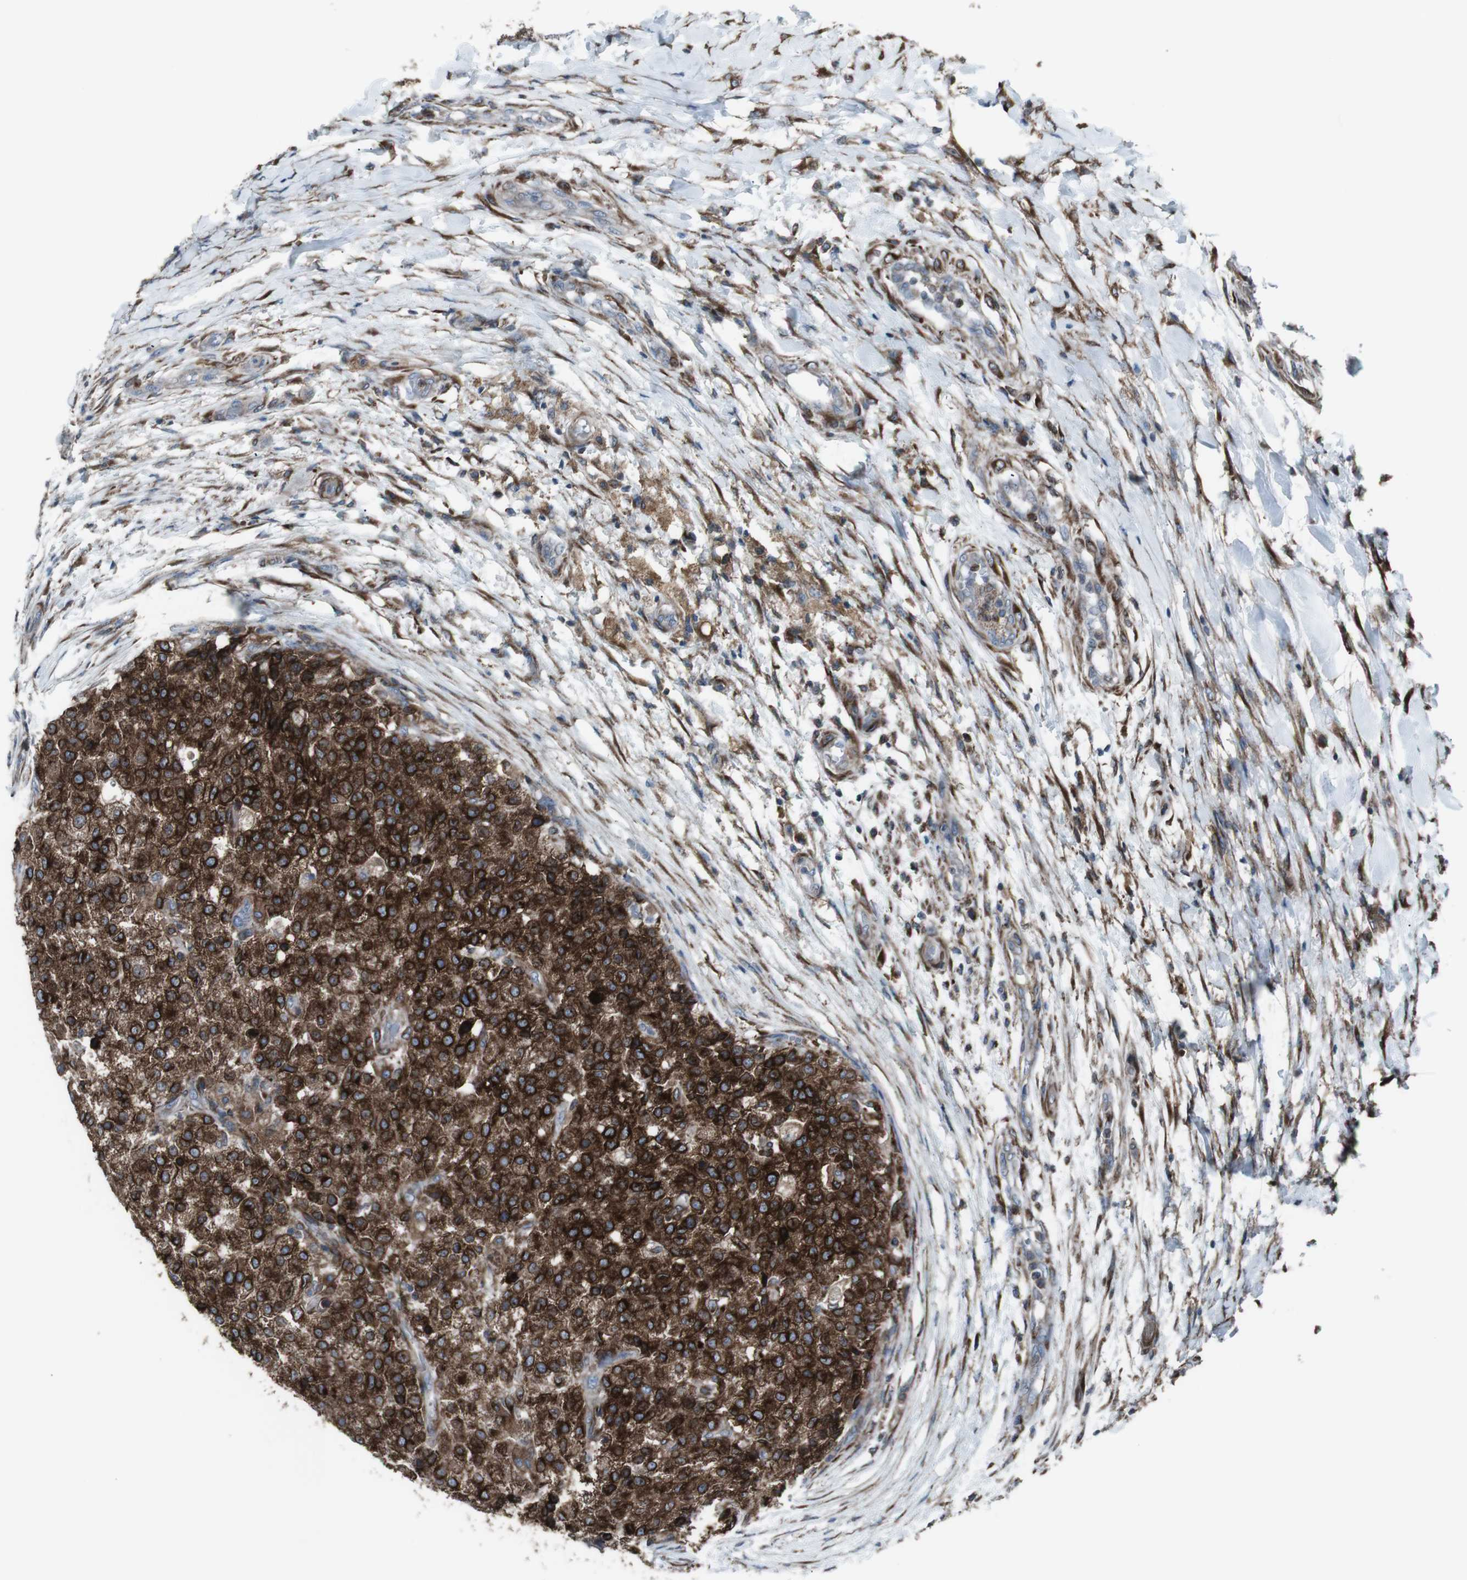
{"staining": {"intensity": "strong", "quantity": ">75%", "location": "cytoplasmic/membranous"}, "tissue": "testis cancer", "cell_type": "Tumor cells", "image_type": "cancer", "snomed": [{"axis": "morphology", "description": "Seminoma, NOS"}, {"axis": "topography", "description": "Testis"}], "caption": "Human testis cancer stained with a protein marker displays strong staining in tumor cells.", "gene": "LNPK", "patient": {"sex": "male", "age": 59}}